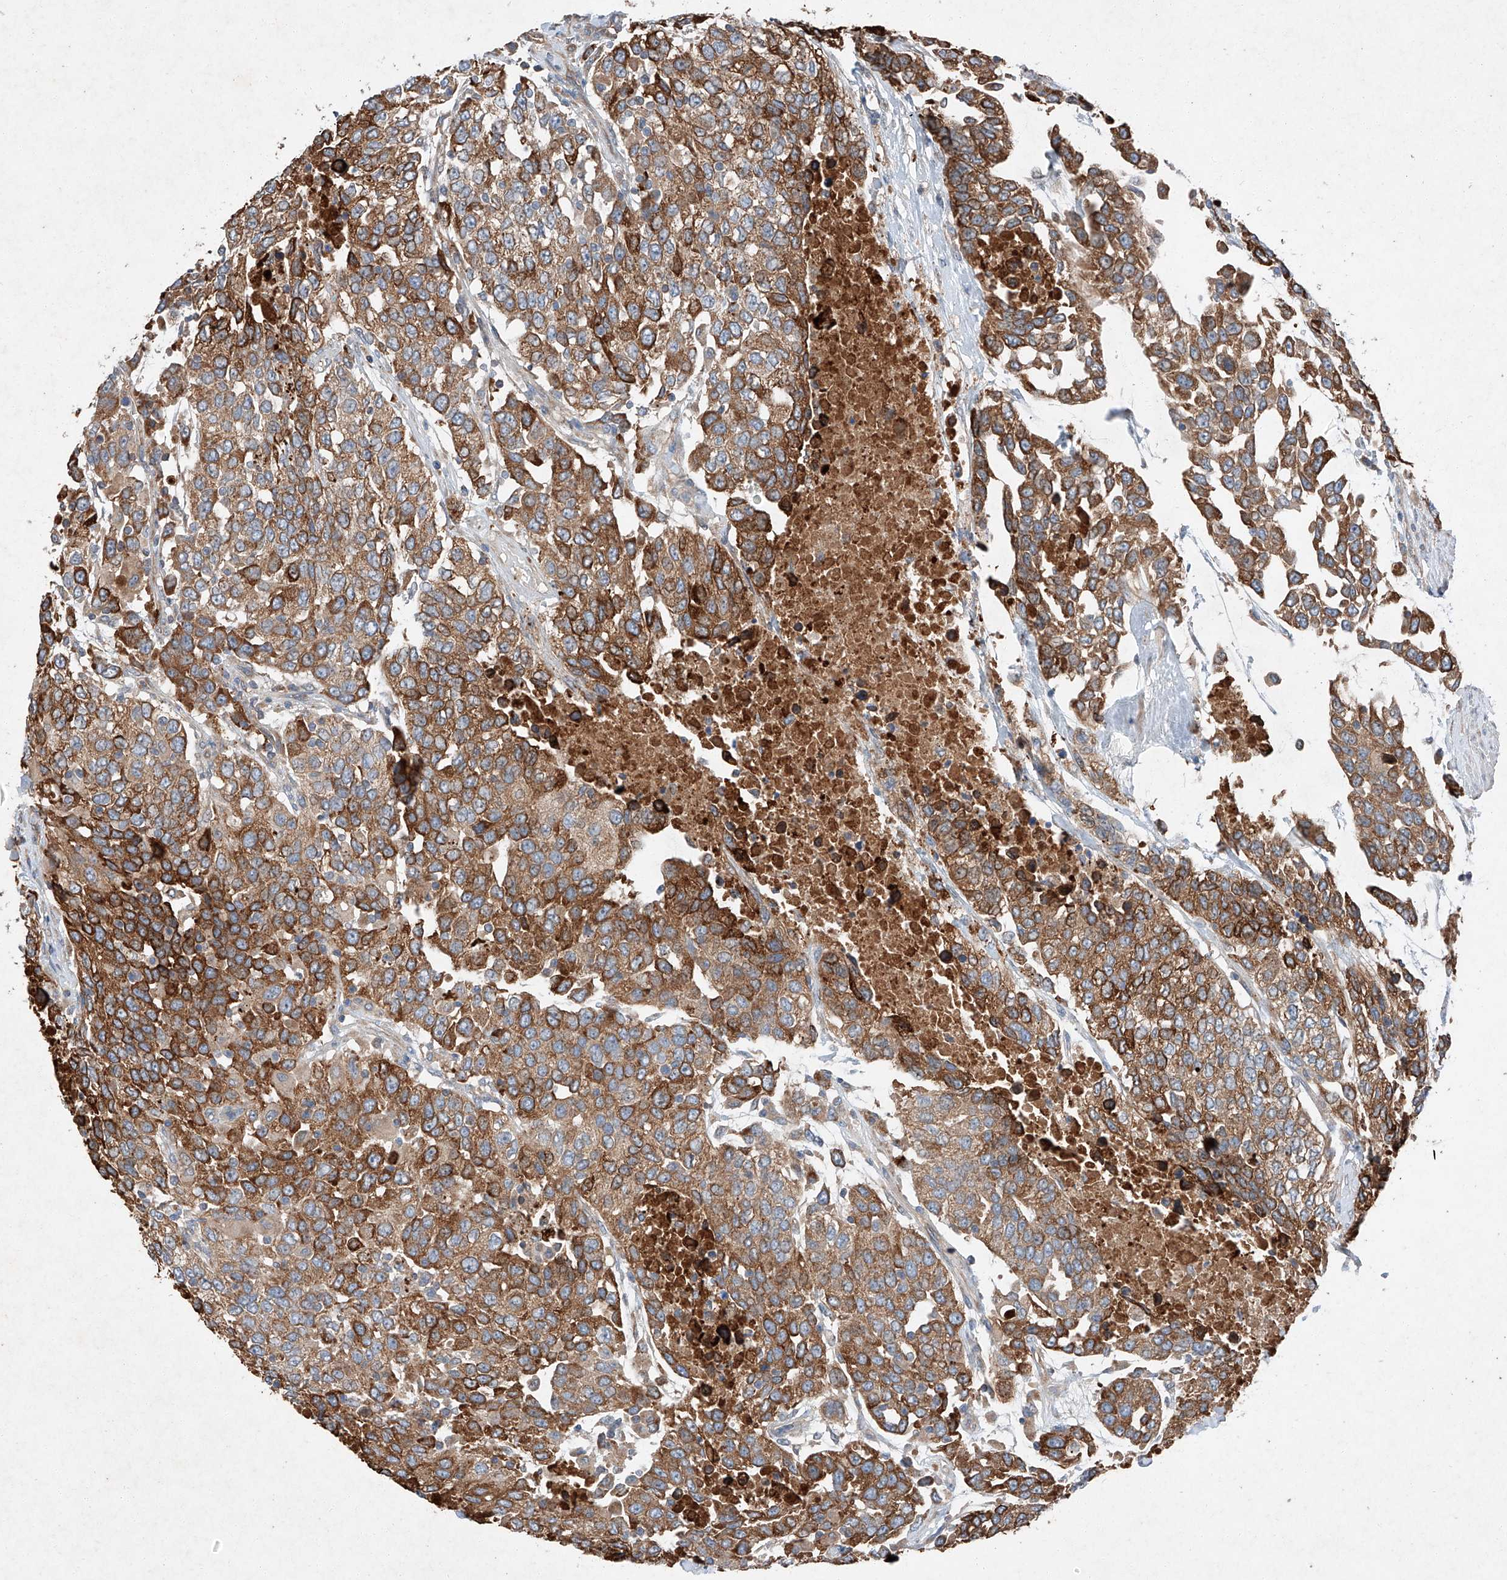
{"staining": {"intensity": "strong", "quantity": ">75%", "location": "cytoplasmic/membranous"}, "tissue": "urothelial cancer", "cell_type": "Tumor cells", "image_type": "cancer", "snomed": [{"axis": "morphology", "description": "Urothelial carcinoma, High grade"}, {"axis": "topography", "description": "Urinary bladder"}], "caption": "The histopathology image demonstrates immunohistochemical staining of urothelial cancer. There is strong cytoplasmic/membranous positivity is identified in about >75% of tumor cells. (Stains: DAB (3,3'-diaminobenzidine) in brown, nuclei in blue, Microscopy: brightfield microscopy at high magnification).", "gene": "RUSC1", "patient": {"sex": "female", "age": 80}}